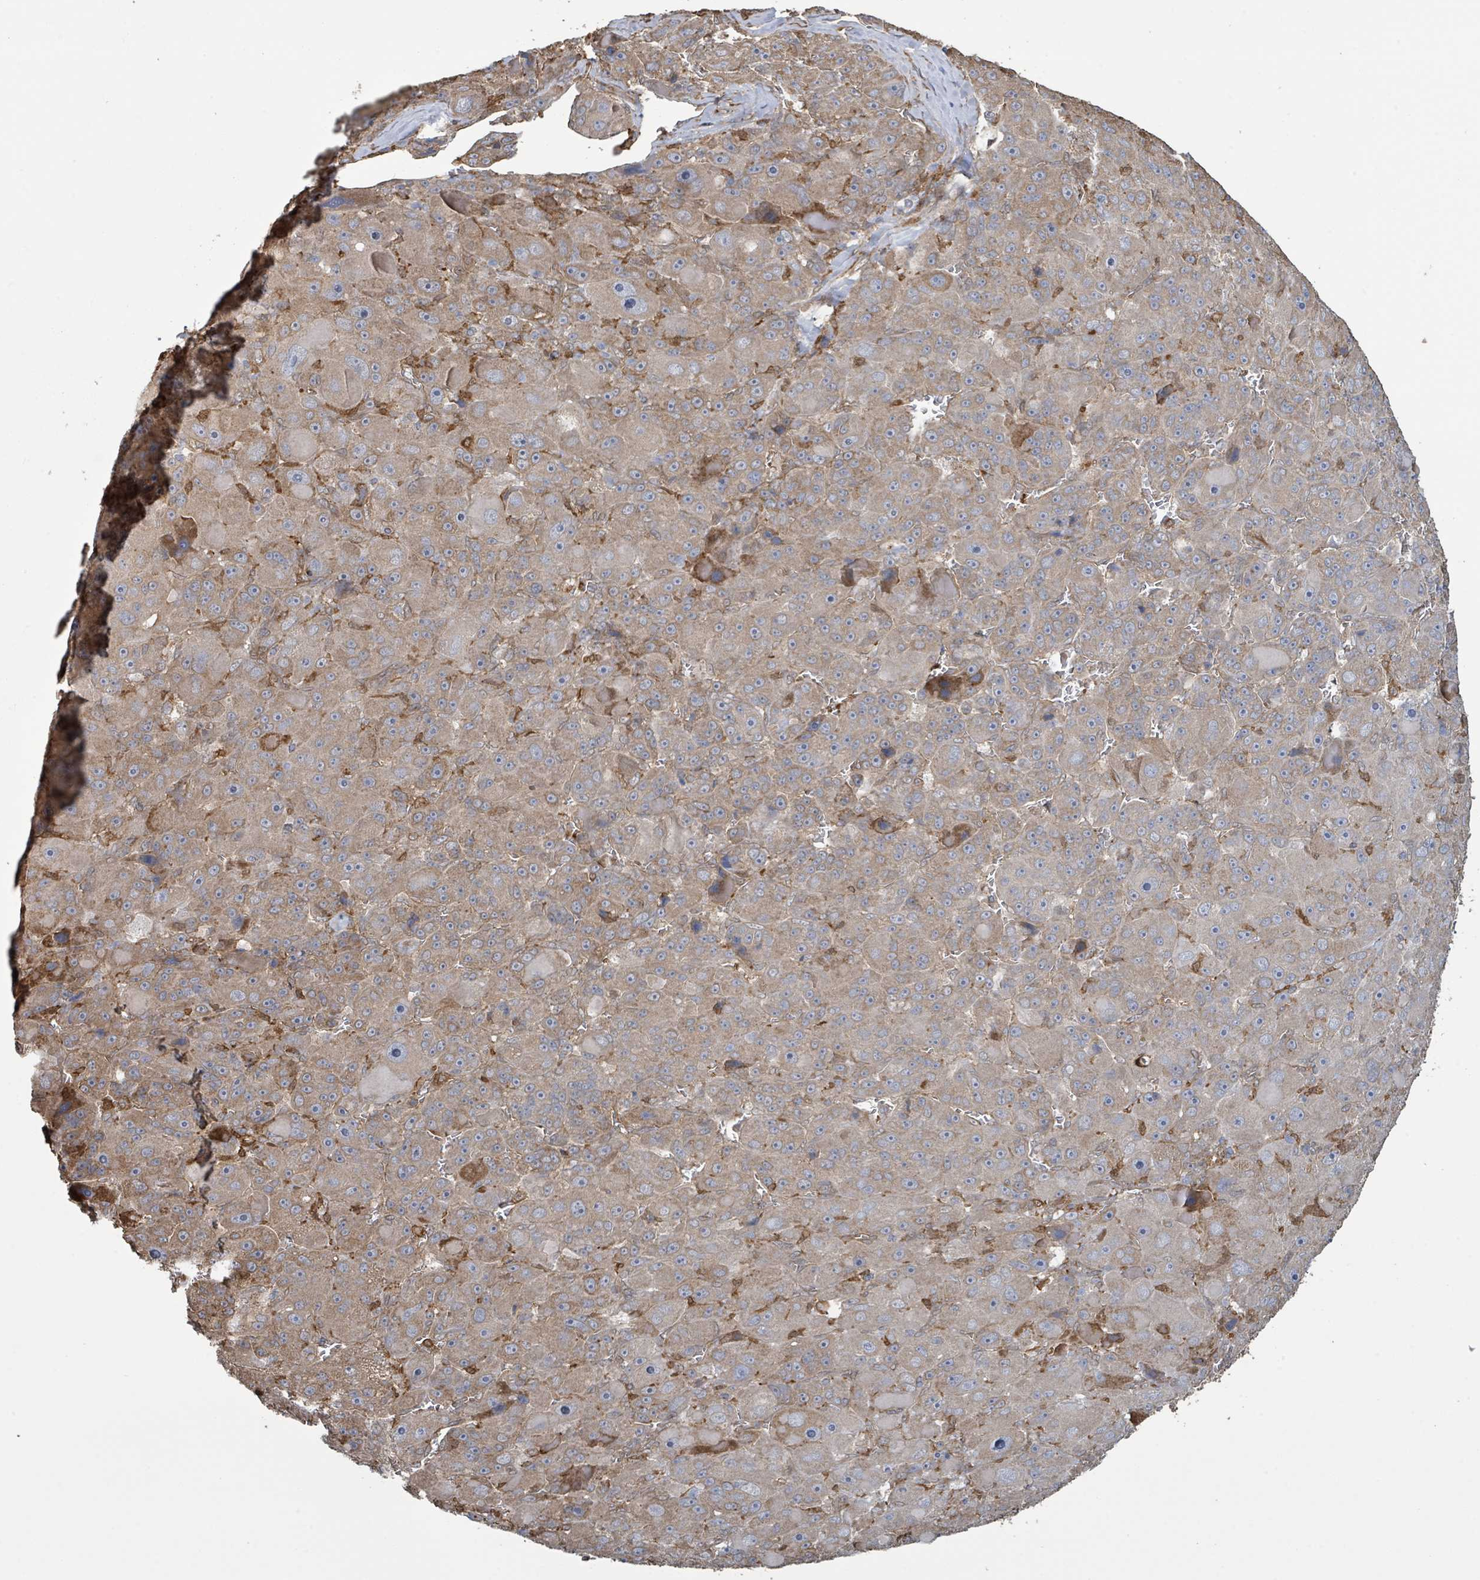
{"staining": {"intensity": "moderate", "quantity": ">75%", "location": "cytoplasmic/membranous"}, "tissue": "liver cancer", "cell_type": "Tumor cells", "image_type": "cancer", "snomed": [{"axis": "morphology", "description": "Carcinoma, Hepatocellular, NOS"}, {"axis": "topography", "description": "Liver"}], "caption": "IHC histopathology image of liver cancer stained for a protein (brown), which shows medium levels of moderate cytoplasmic/membranous staining in about >75% of tumor cells.", "gene": "ARPIN", "patient": {"sex": "male", "age": 76}}